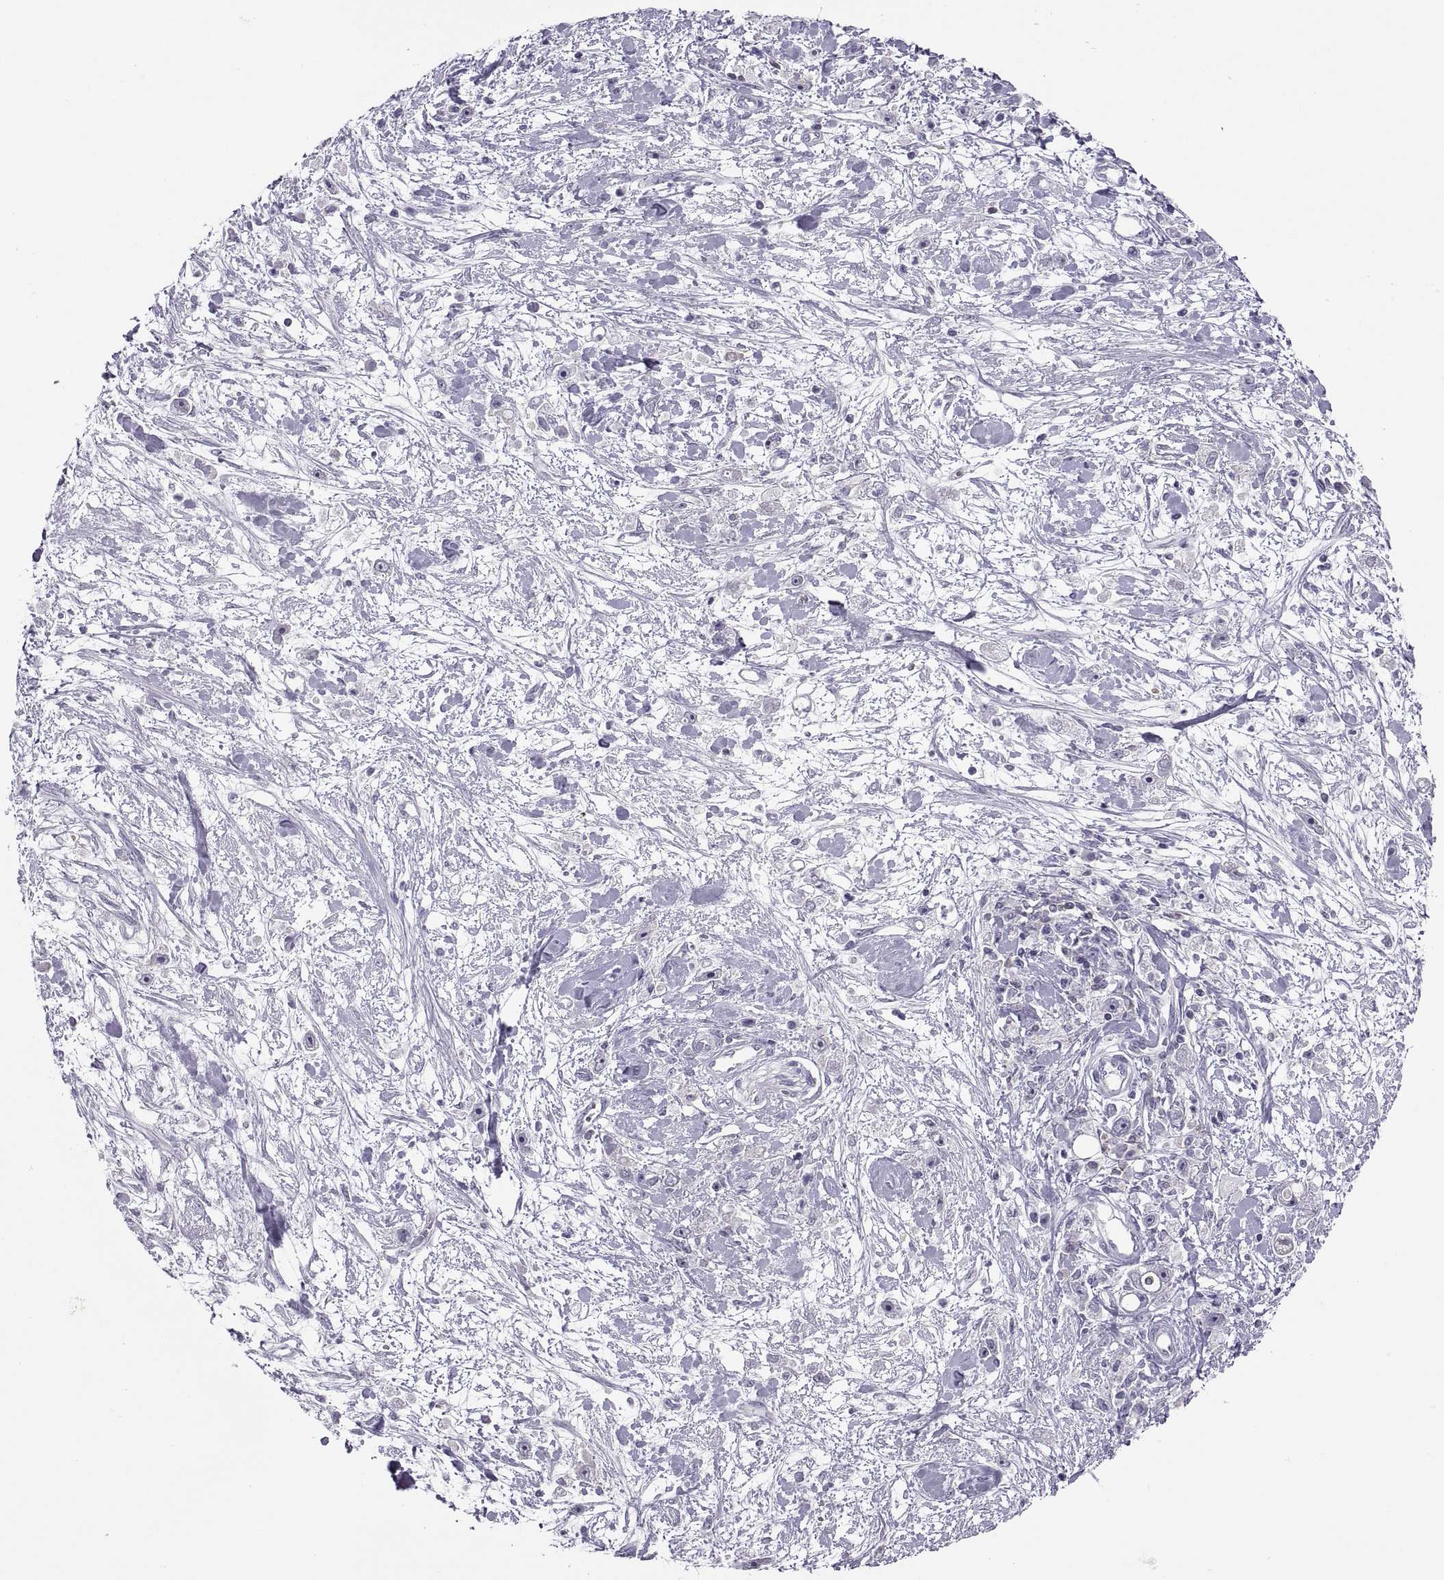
{"staining": {"intensity": "negative", "quantity": "none", "location": "none"}, "tissue": "stomach cancer", "cell_type": "Tumor cells", "image_type": "cancer", "snomed": [{"axis": "morphology", "description": "Adenocarcinoma, NOS"}, {"axis": "topography", "description": "Stomach"}], "caption": "Stomach adenocarcinoma was stained to show a protein in brown. There is no significant staining in tumor cells.", "gene": "TTC21A", "patient": {"sex": "female", "age": 59}}